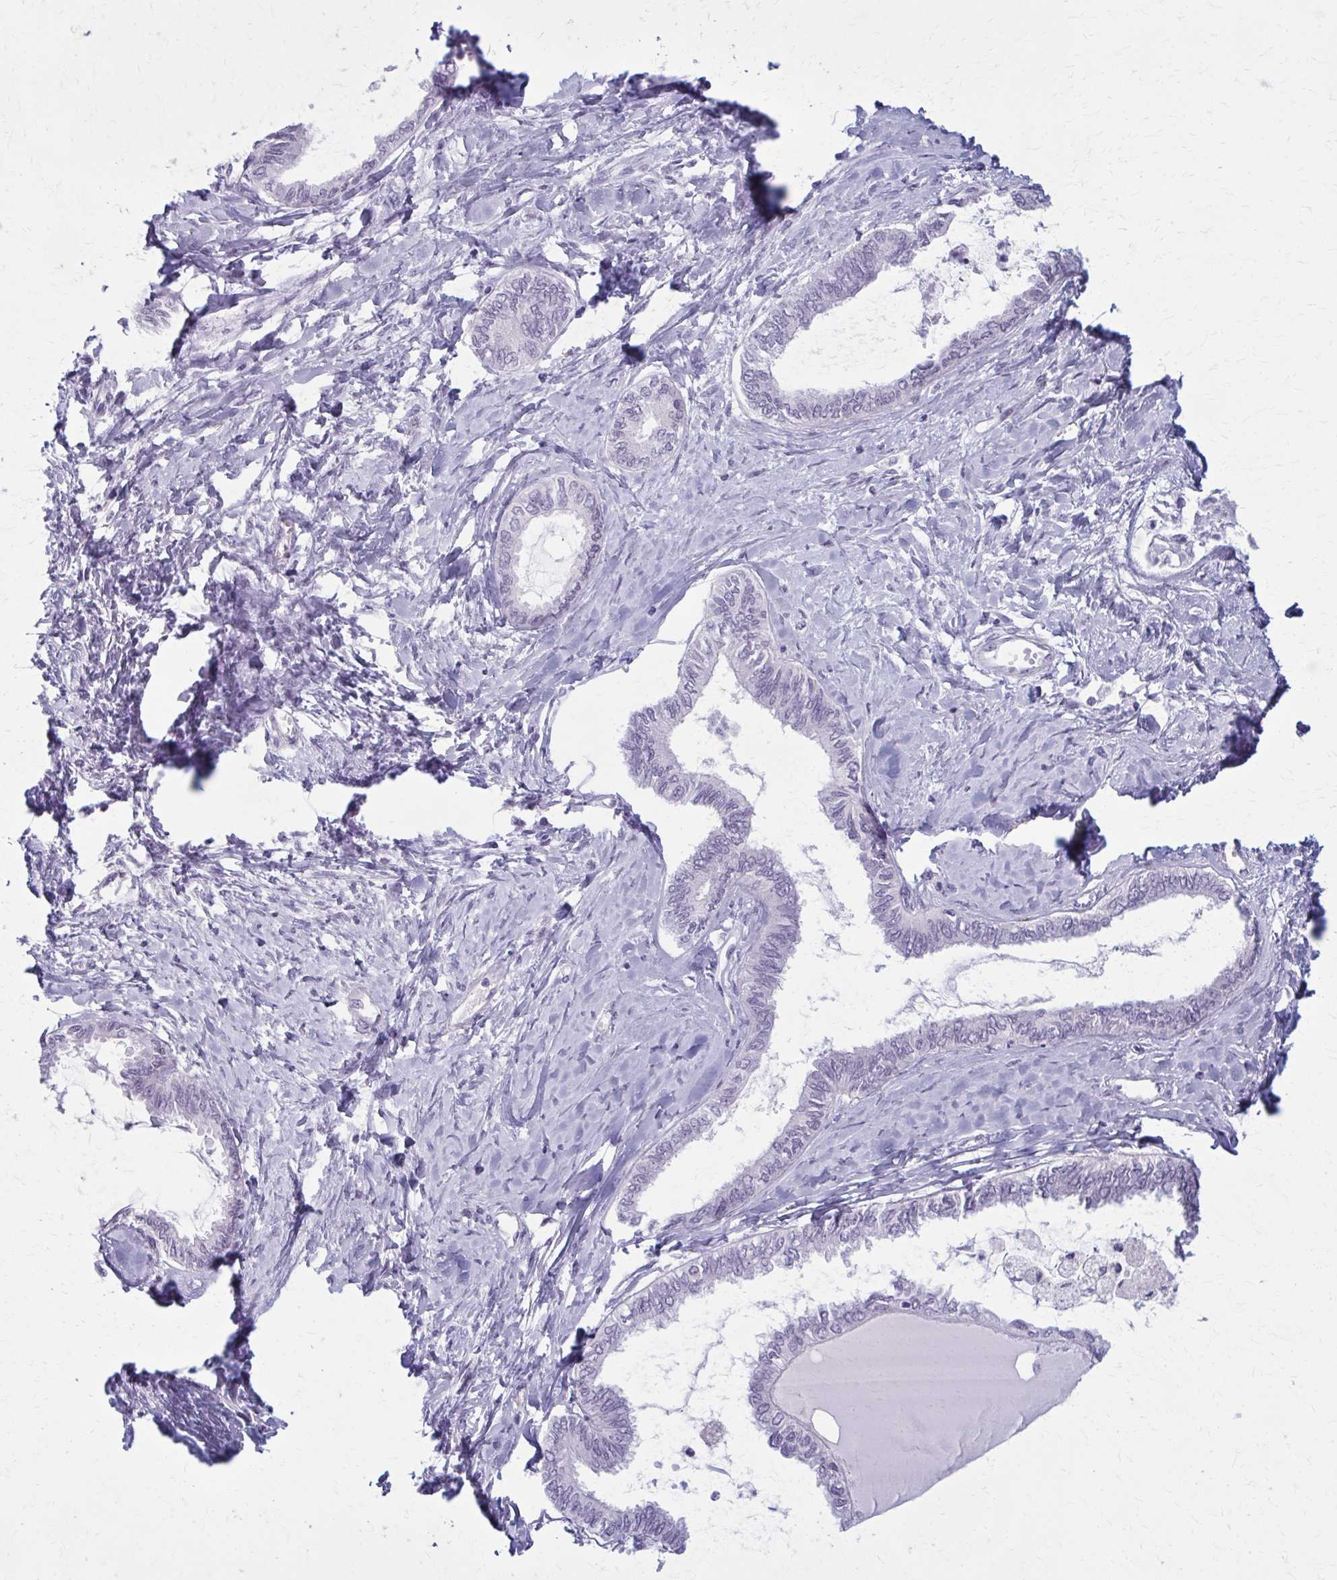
{"staining": {"intensity": "negative", "quantity": "none", "location": "none"}, "tissue": "ovarian cancer", "cell_type": "Tumor cells", "image_type": "cancer", "snomed": [{"axis": "morphology", "description": "Carcinoma, endometroid"}, {"axis": "topography", "description": "Ovary"}], "caption": "This is a image of IHC staining of ovarian cancer (endometroid carcinoma), which shows no expression in tumor cells. The staining was performed using DAB to visualize the protein expression in brown, while the nuclei were stained in blue with hematoxylin (Magnification: 20x).", "gene": "CD38", "patient": {"sex": "female", "age": 70}}